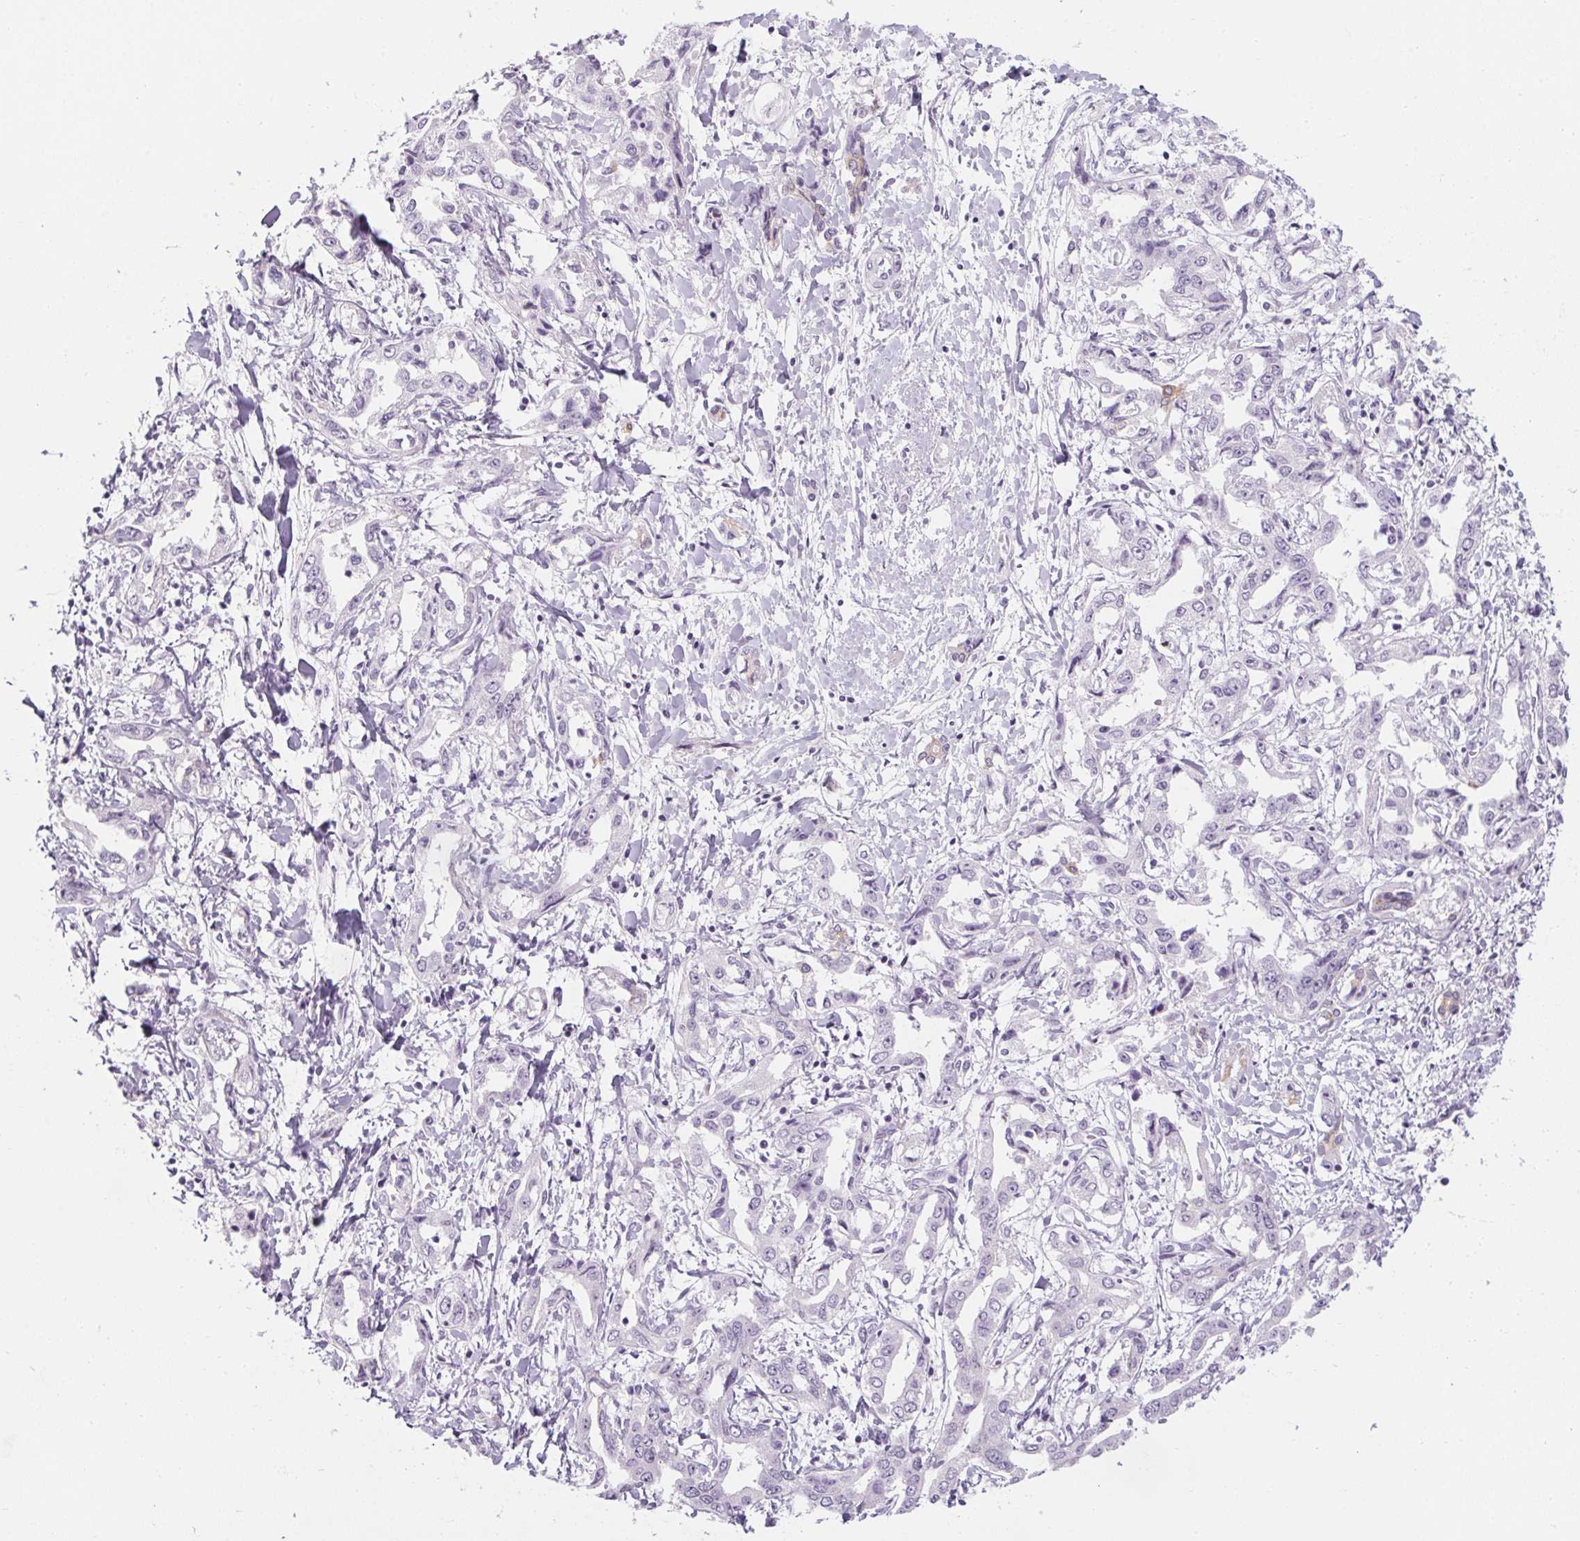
{"staining": {"intensity": "negative", "quantity": "none", "location": "none"}, "tissue": "liver cancer", "cell_type": "Tumor cells", "image_type": "cancer", "snomed": [{"axis": "morphology", "description": "Cholangiocarcinoma"}, {"axis": "topography", "description": "Liver"}], "caption": "This is an immunohistochemistry (IHC) image of human liver cancer. There is no expression in tumor cells.", "gene": "RPTN", "patient": {"sex": "male", "age": 59}}